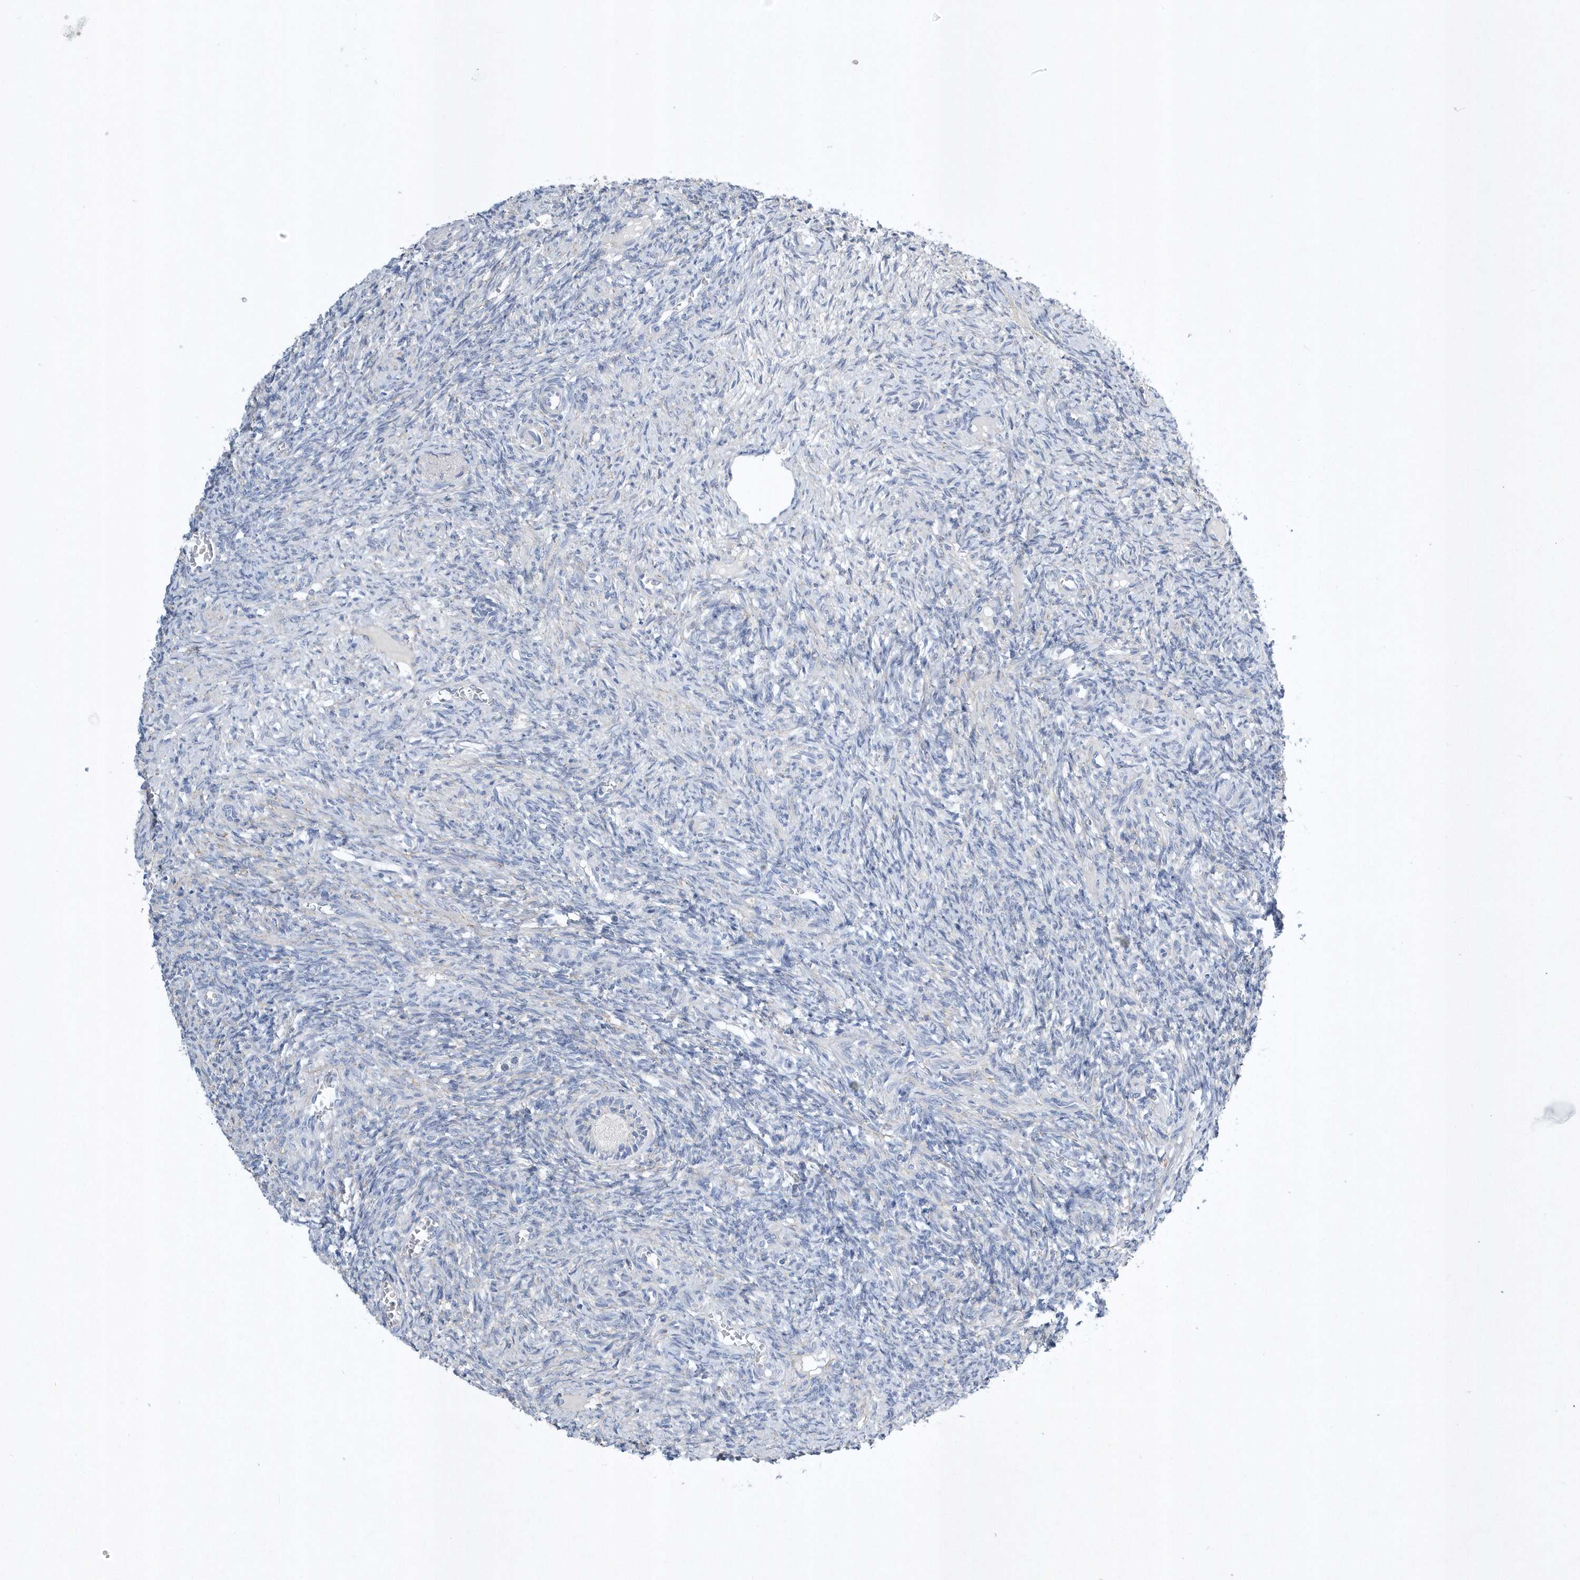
{"staining": {"intensity": "negative", "quantity": "none", "location": "none"}, "tissue": "ovary", "cell_type": "Follicle cells", "image_type": "normal", "snomed": [{"axis": "morphology", "description": "Normal tissue, NOS"}, {"axis": "topography", "description": "Ovary"}], "caption": "High power microscopy photomicrograph of an IHC image of unremarkable ovary, revealing no significant expression in follicle cells. (DAB immunohistochemistry visualized using brightfield microscopy, high magnification).", "gene": "SPATA18", "patient": {"sex": "female", "age": 27}}